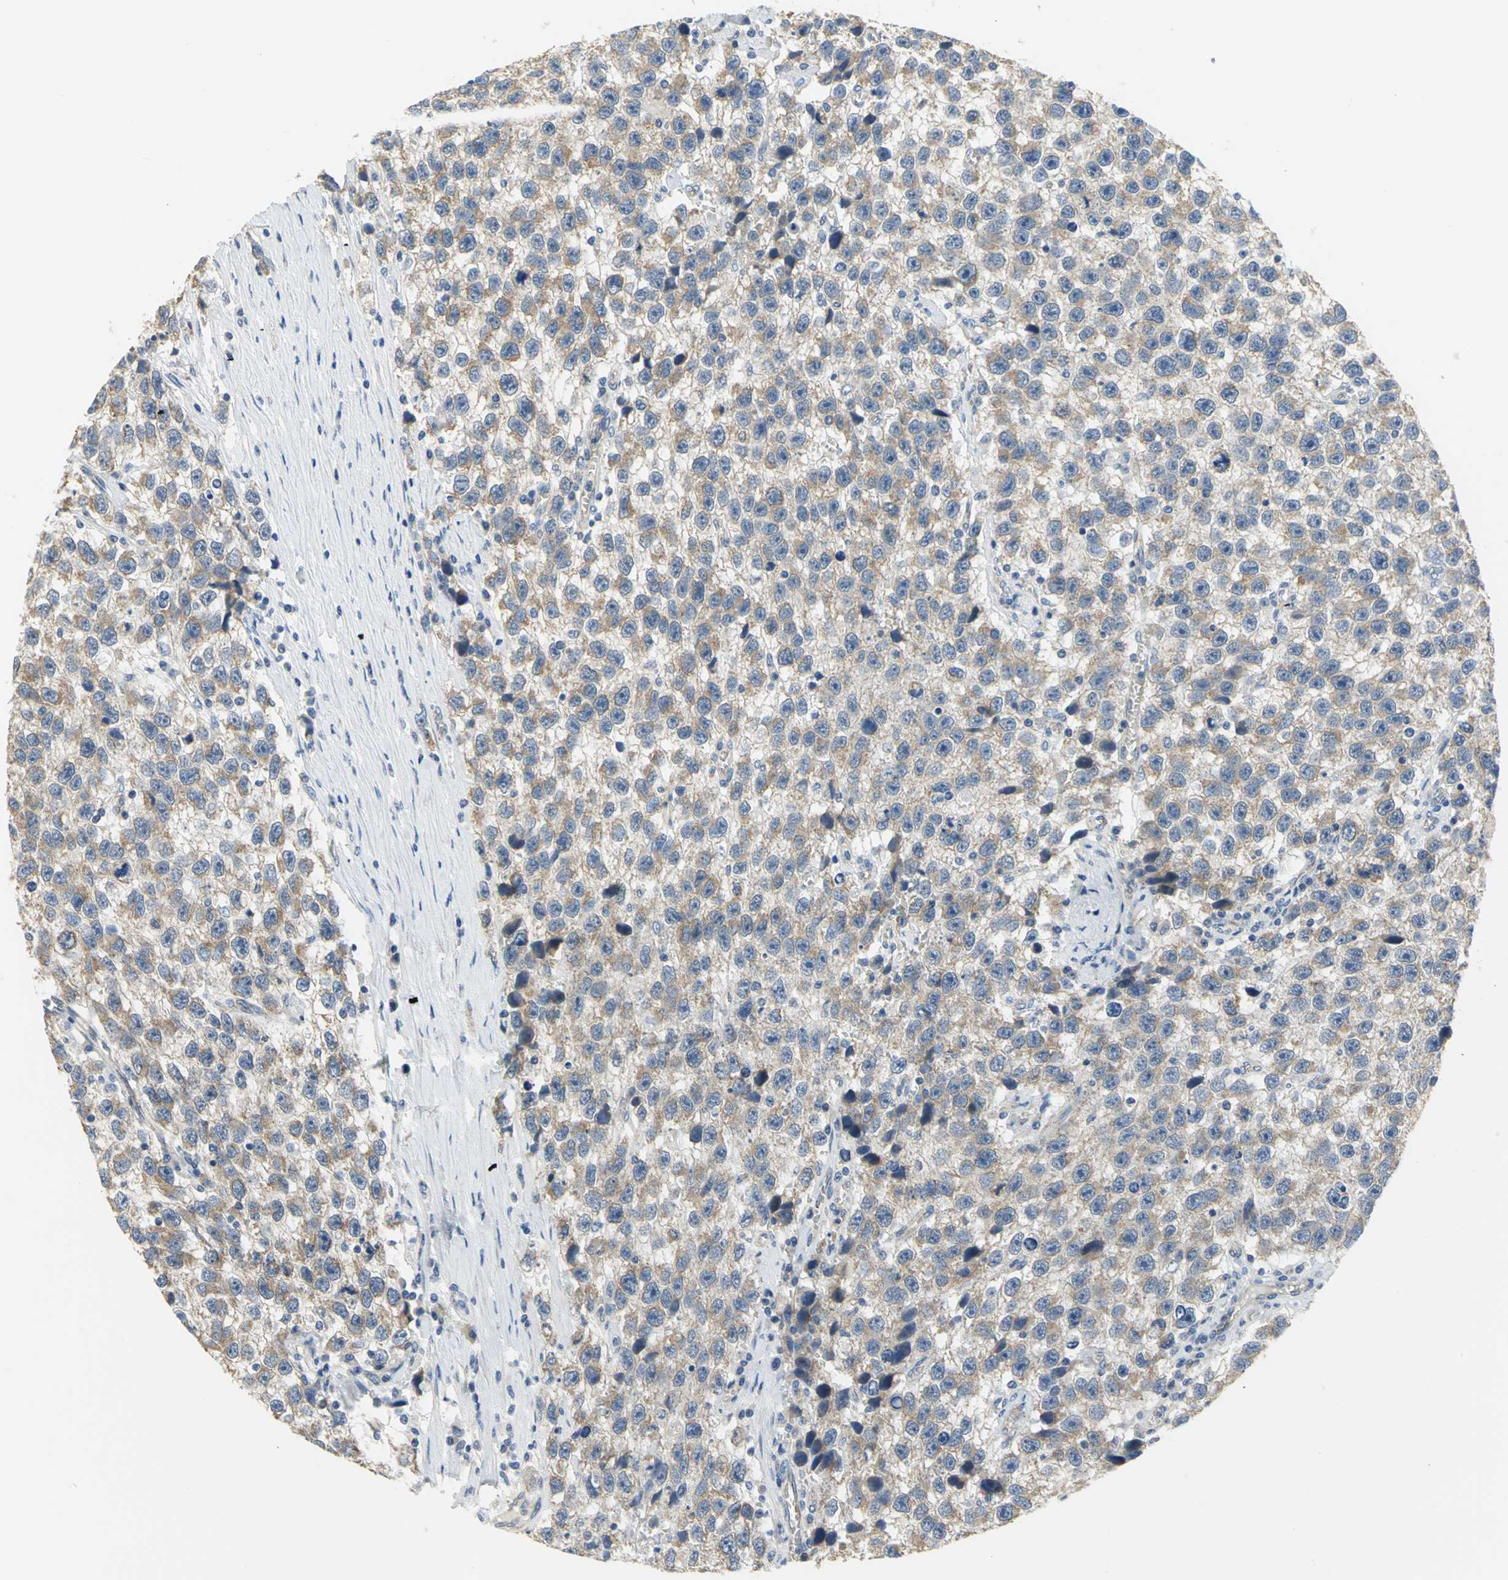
{"staining": {"intensity": "moderate", "quantity": ">75%", "location": "cytoplasmic/membranous"}, "tissue": "testis cancer", "cell_type": "Tumor cells", "image_type": "cancer", "snomed": [{"axis": "morphology", "description": "Seminoma, NOS"}, {"axis": "topography", "description": "Testis"}], "caption": "Protein expression analysis of human testis cancer reveals moderate cytoplasmic/membranous positivity in approximately >75% of tumor cells. (Stains: DAB in brown, nuclei in blue, Microscopy: brightfield microscopy at high magnification).", "gene": "HTR1F", "patient": {"sex": "male", "age": 33}}